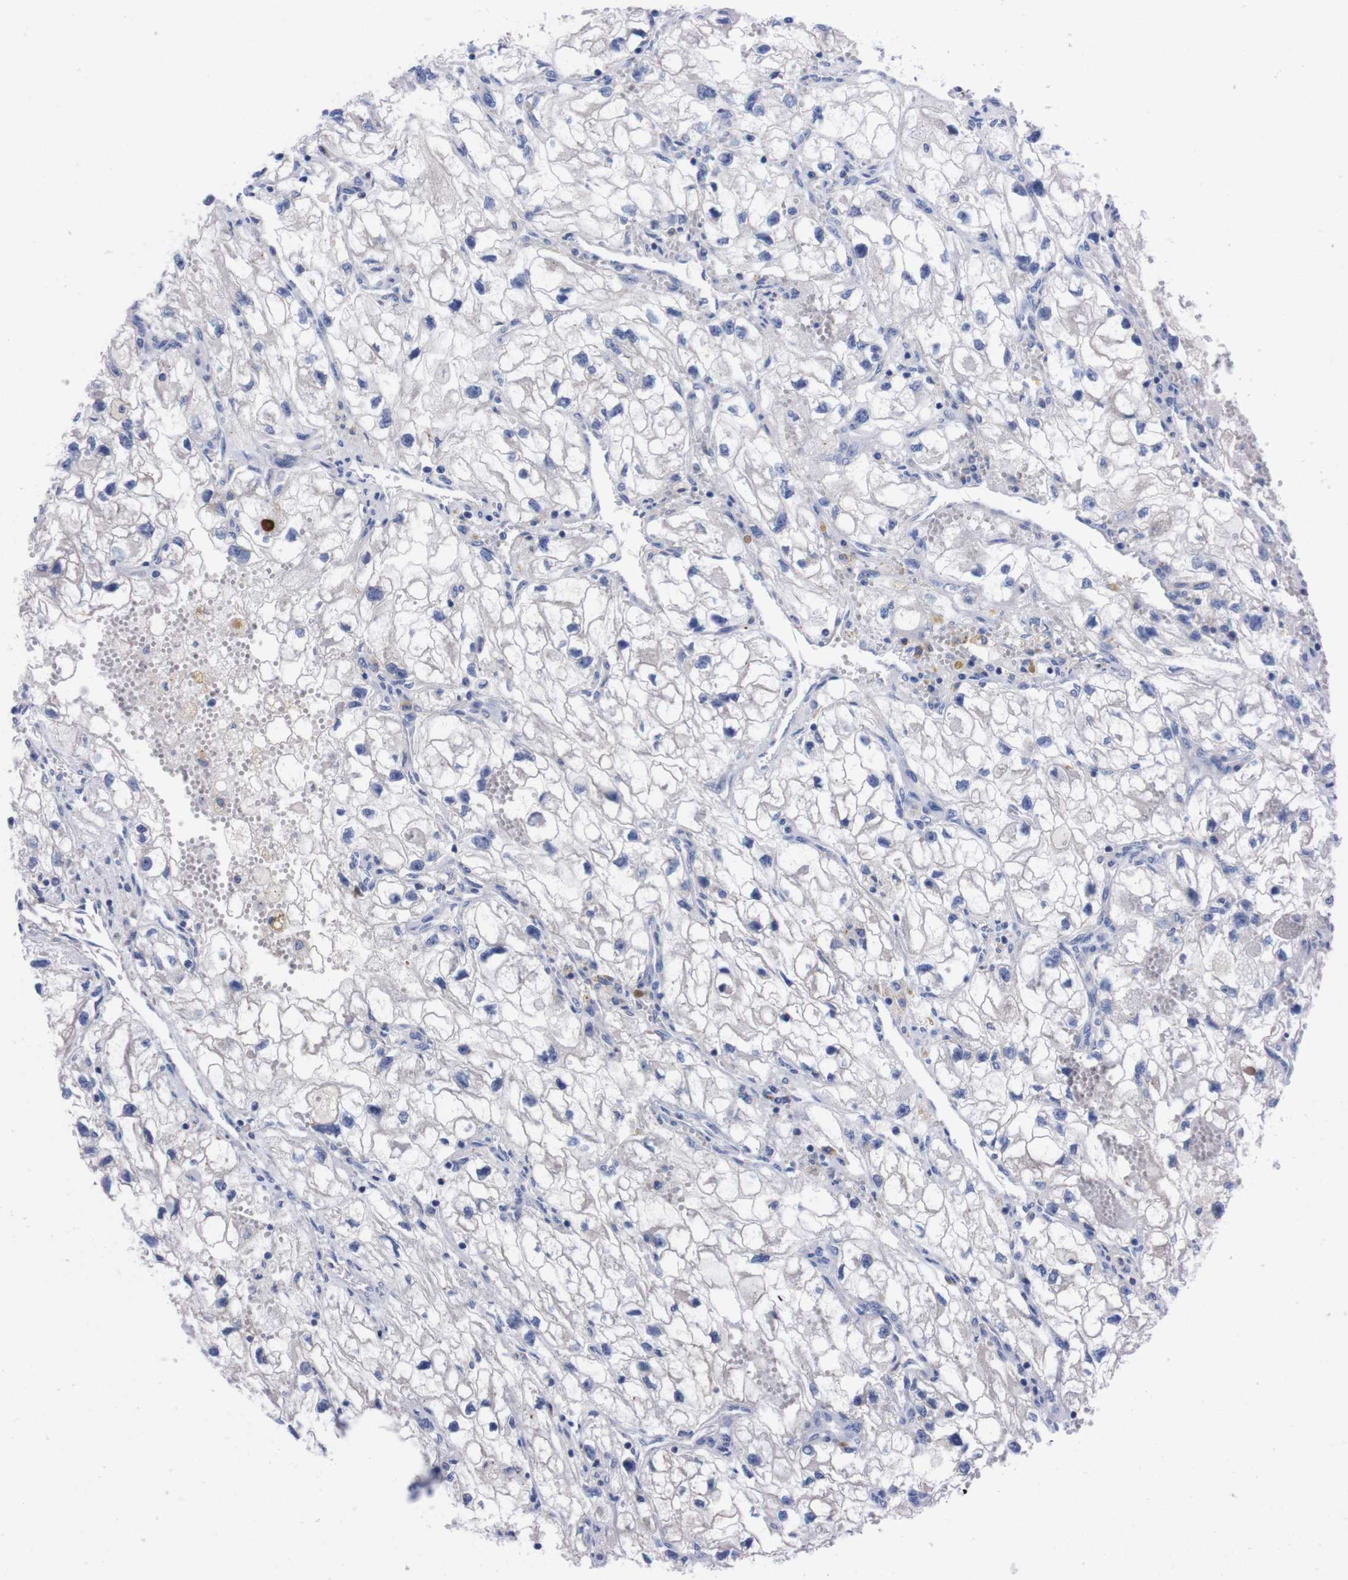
{"staining": {"intensity": "negative", "quantity": "none", "location": "none"}, "tissue": "renal cancer", "cell_type": "Tumor cells", "image_type": "cancer", "snomed": [{"axis": "morphology", "description": "Adenocarcinoma, NOS"}, {"axis": "topography", "description": "Kidney"}], "caption": "There is no significant staining in tumor cells of renal cancer.", "gene": "FAM210A", "patient": {"sex": "female", "age": 70}}